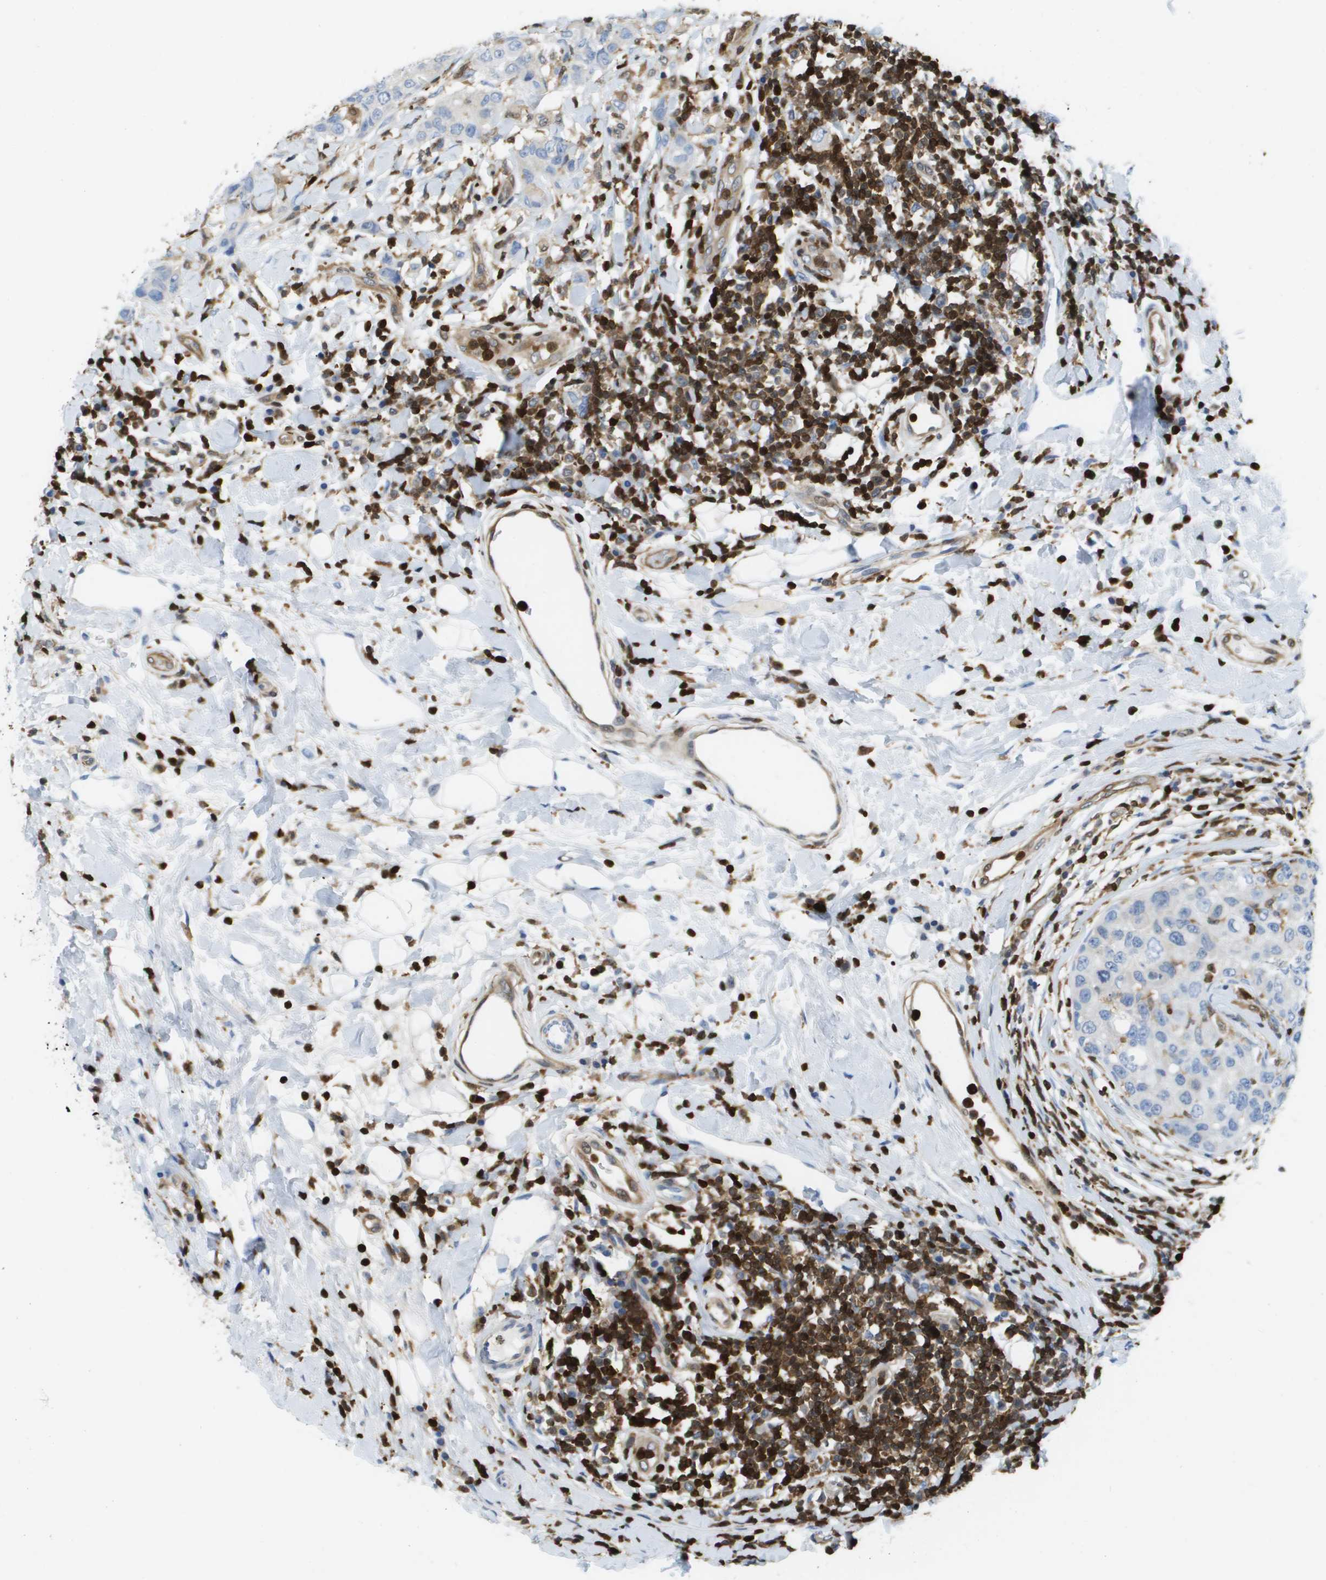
{"staining": {"intensity": "negative", "quantity": "none", "location": "none"}, "tissue": "breast cancer", "cell_type": "Tumor cells", "image_type": "cancer", "snomed": [{"axis": "morphology", "description": "Duct carcinoma"}, {"axis": "topography", "description": "Breast"}], "caption": "A histopathology image of breast cancer (intraductal carcinoma) stained for a protein reveals no brown staining in tumor cells.", "gene": "DOCK5", "patient": {"sex": "female", "age": 27}}